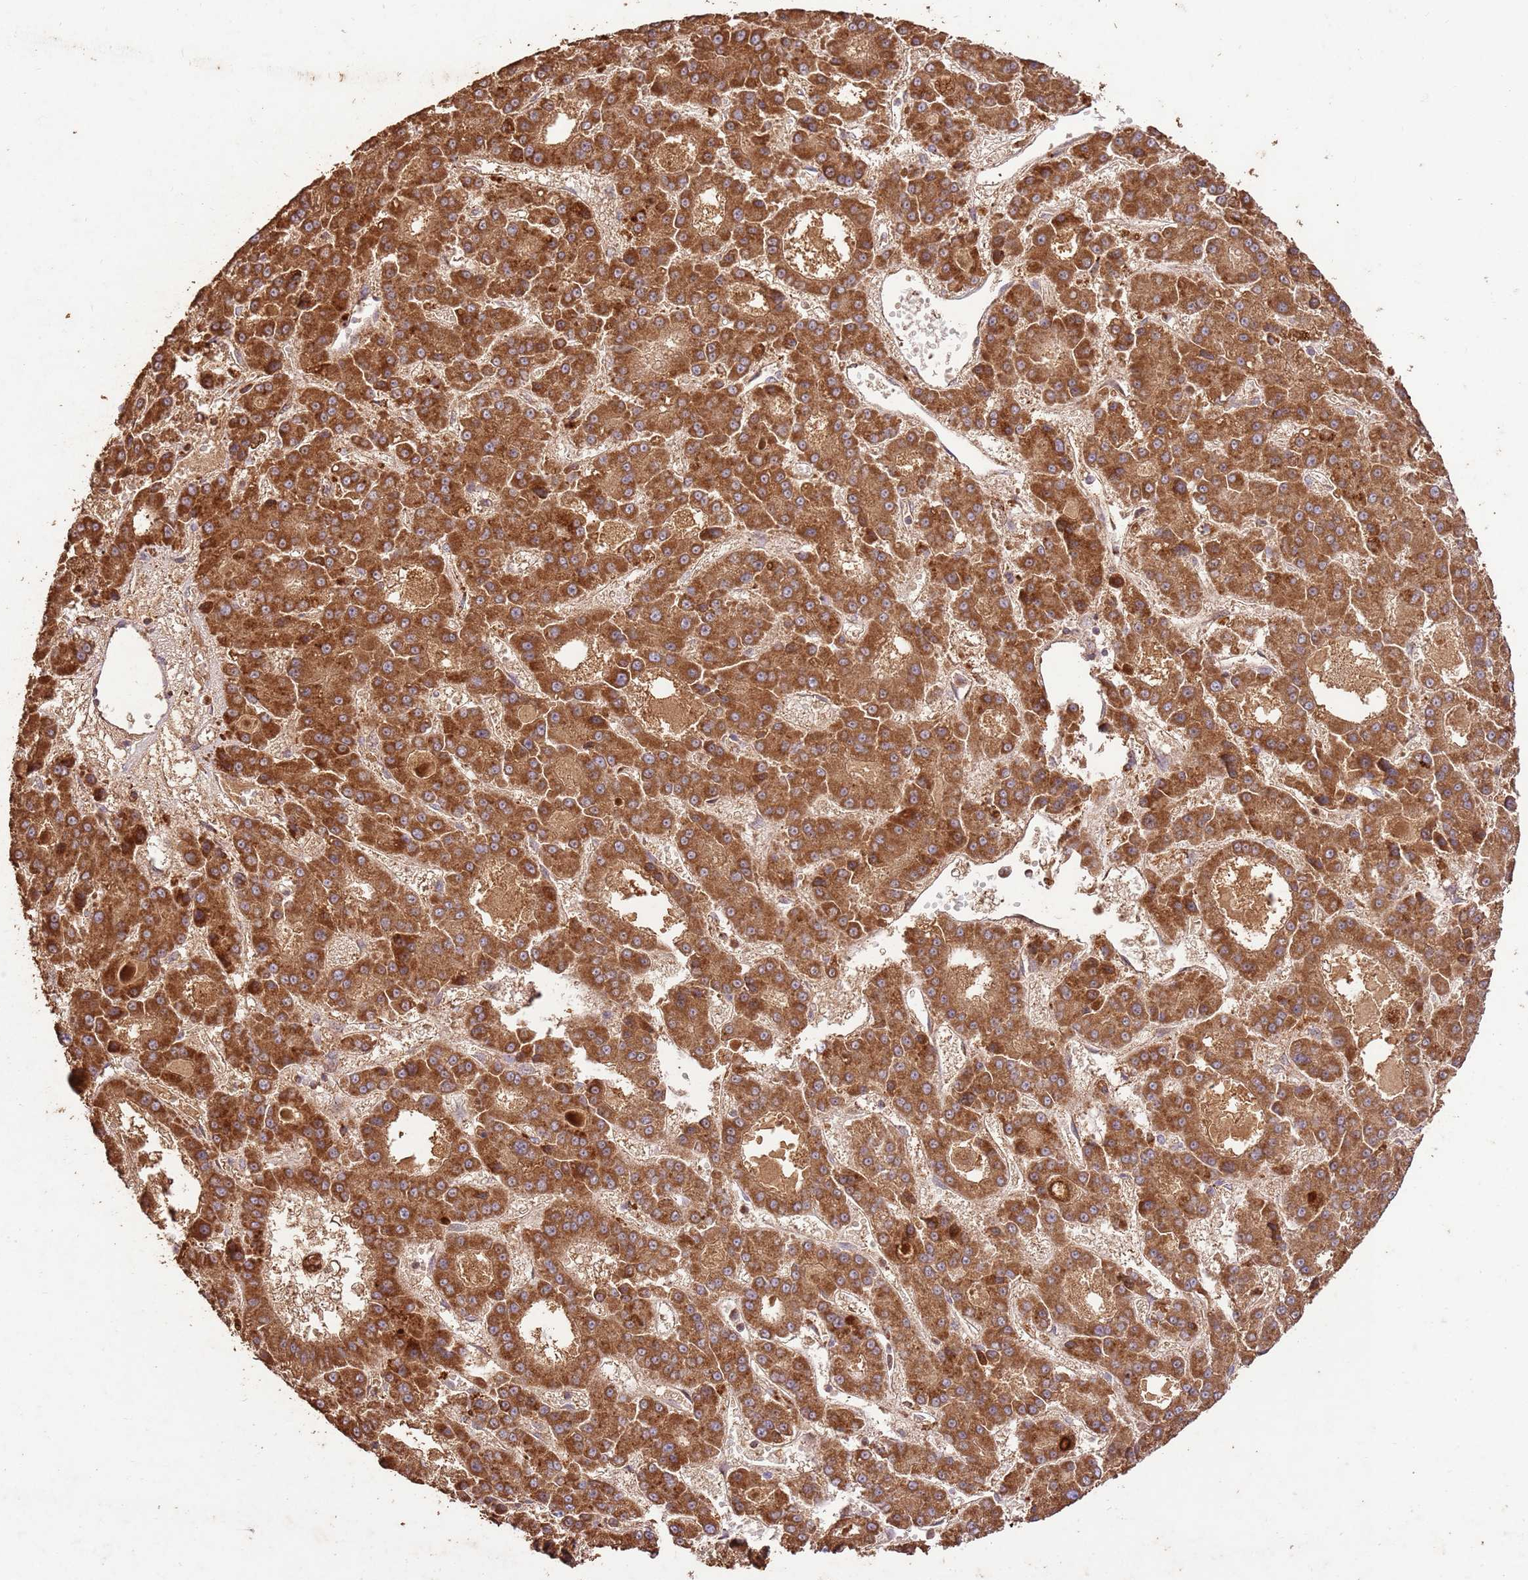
{"staining": {"intensity": "strong", "quantity": ">75%", "location": "cytoplasmic/membranous"}, "tissue": "liver cancer", "cell_type": "Tumor cells", "image_type": "cancer", "snomed": [{"axis": "morphology", "description": "Carcinoma, Hepatocellular, NOS"}, {"axis": "topography", "description": "Liver"}], "caption": "Liver cancer (hepatocellular carcinoma) stained for a protein reveals strong cytoplasmic/membranous positivity in tumor cells.", "gene": "LRRC28", "patient": {"sex": "male", "age": 70}}